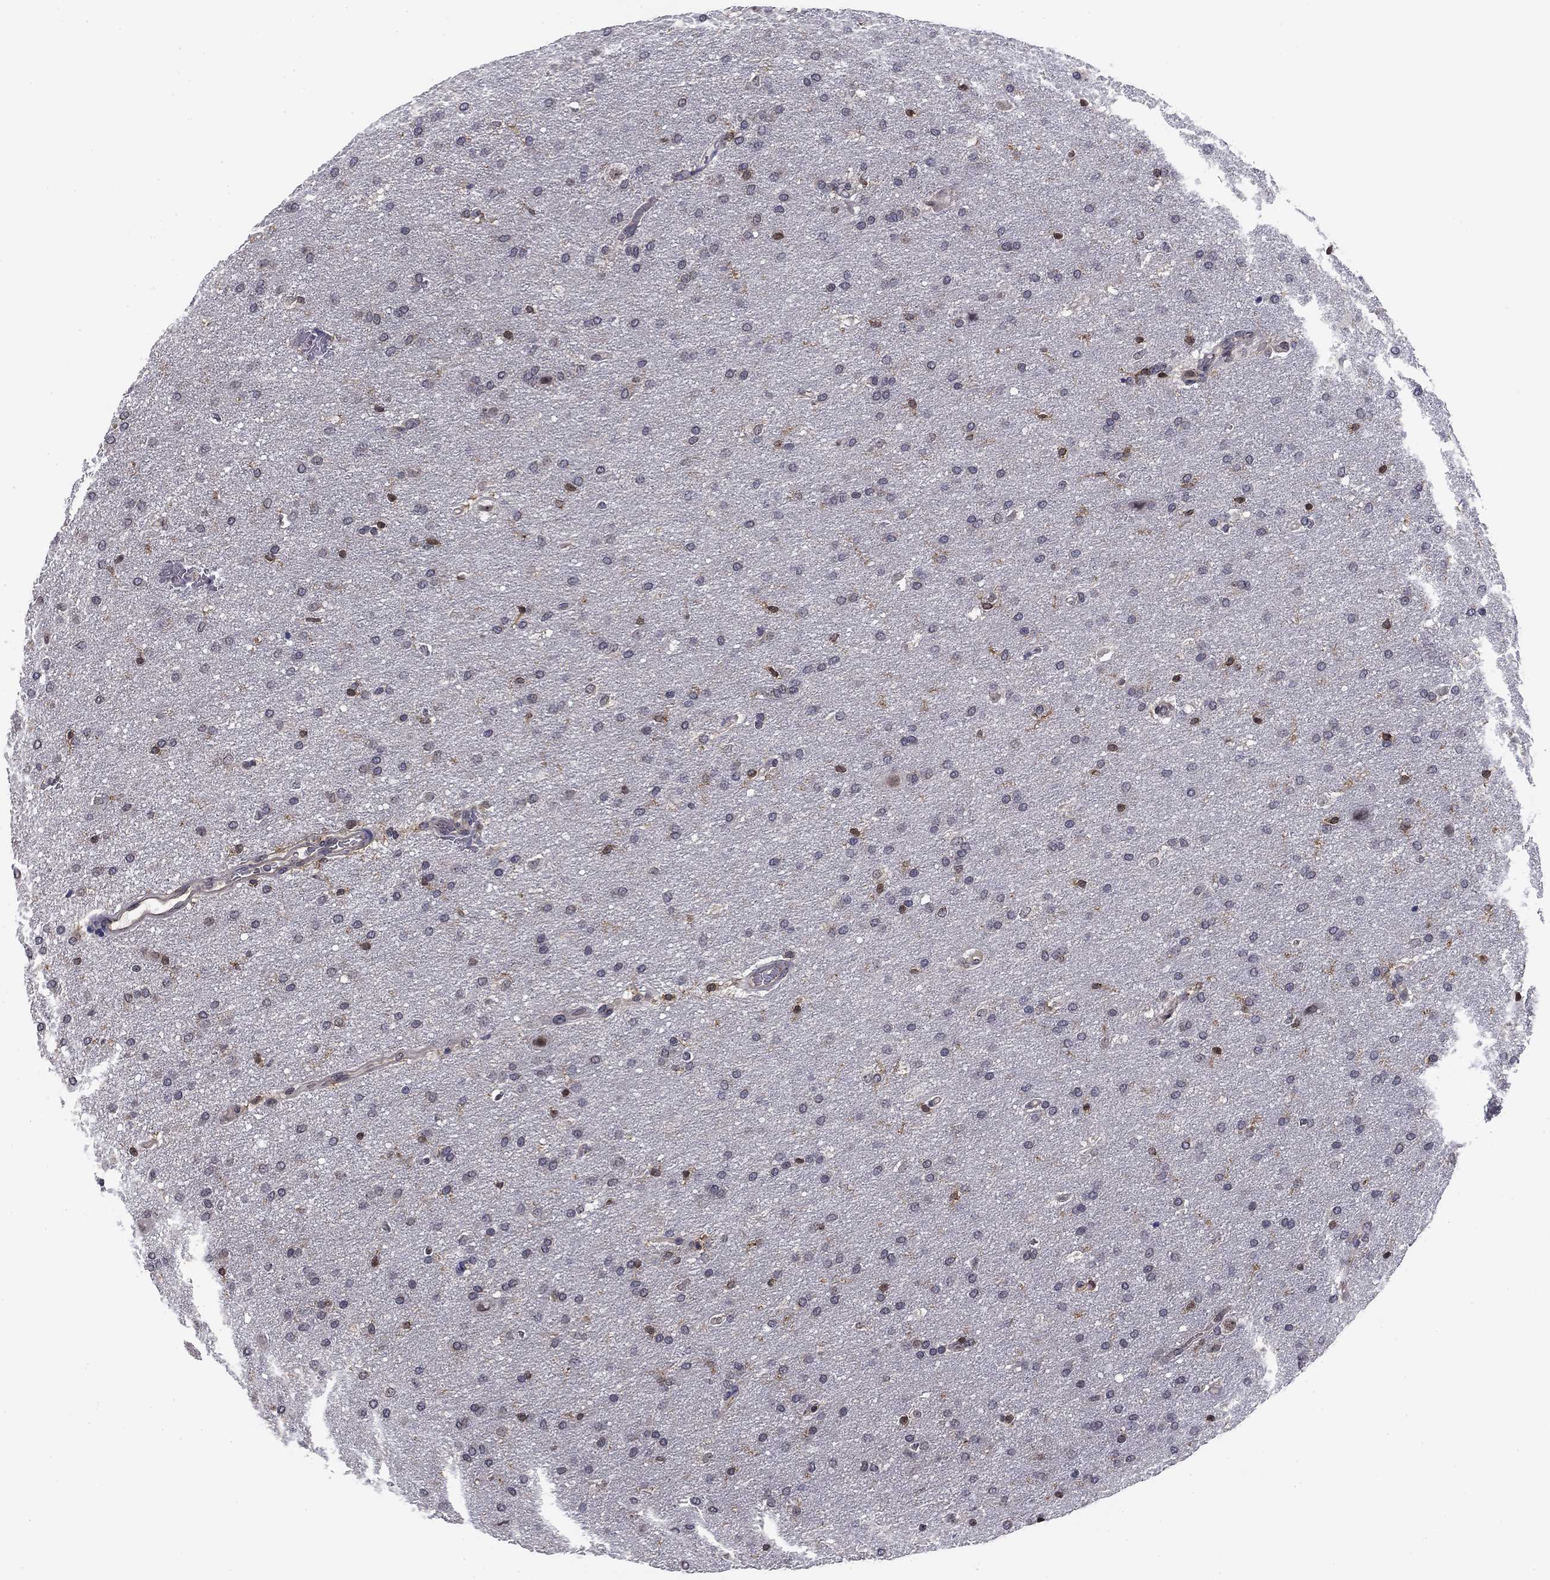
{"staining": {"intensity": "negative", "quantity": "none", "location": "none"}, "tissue": "glioma", "cell_type": "Tumor cells", "image_type": "cancer", "snomed": [{"axis": "morphology", "description": "Glioma, malignant, Low grade"}, {"axis": "topography", "description": "Brain"}], "caption": "This image is of glioma stained with immunohistochemistry to label a protein in brown with the nuclei are counter-stained blue. There is no positivity in tumor cells. The staining is performed using DAB (3,3'-diaminobenzidine) brown chromogen with nuclei counter-stained in using hematoxylin.", "gene": "PLCB2", "patient": {"sex": "female", "age": 37}}